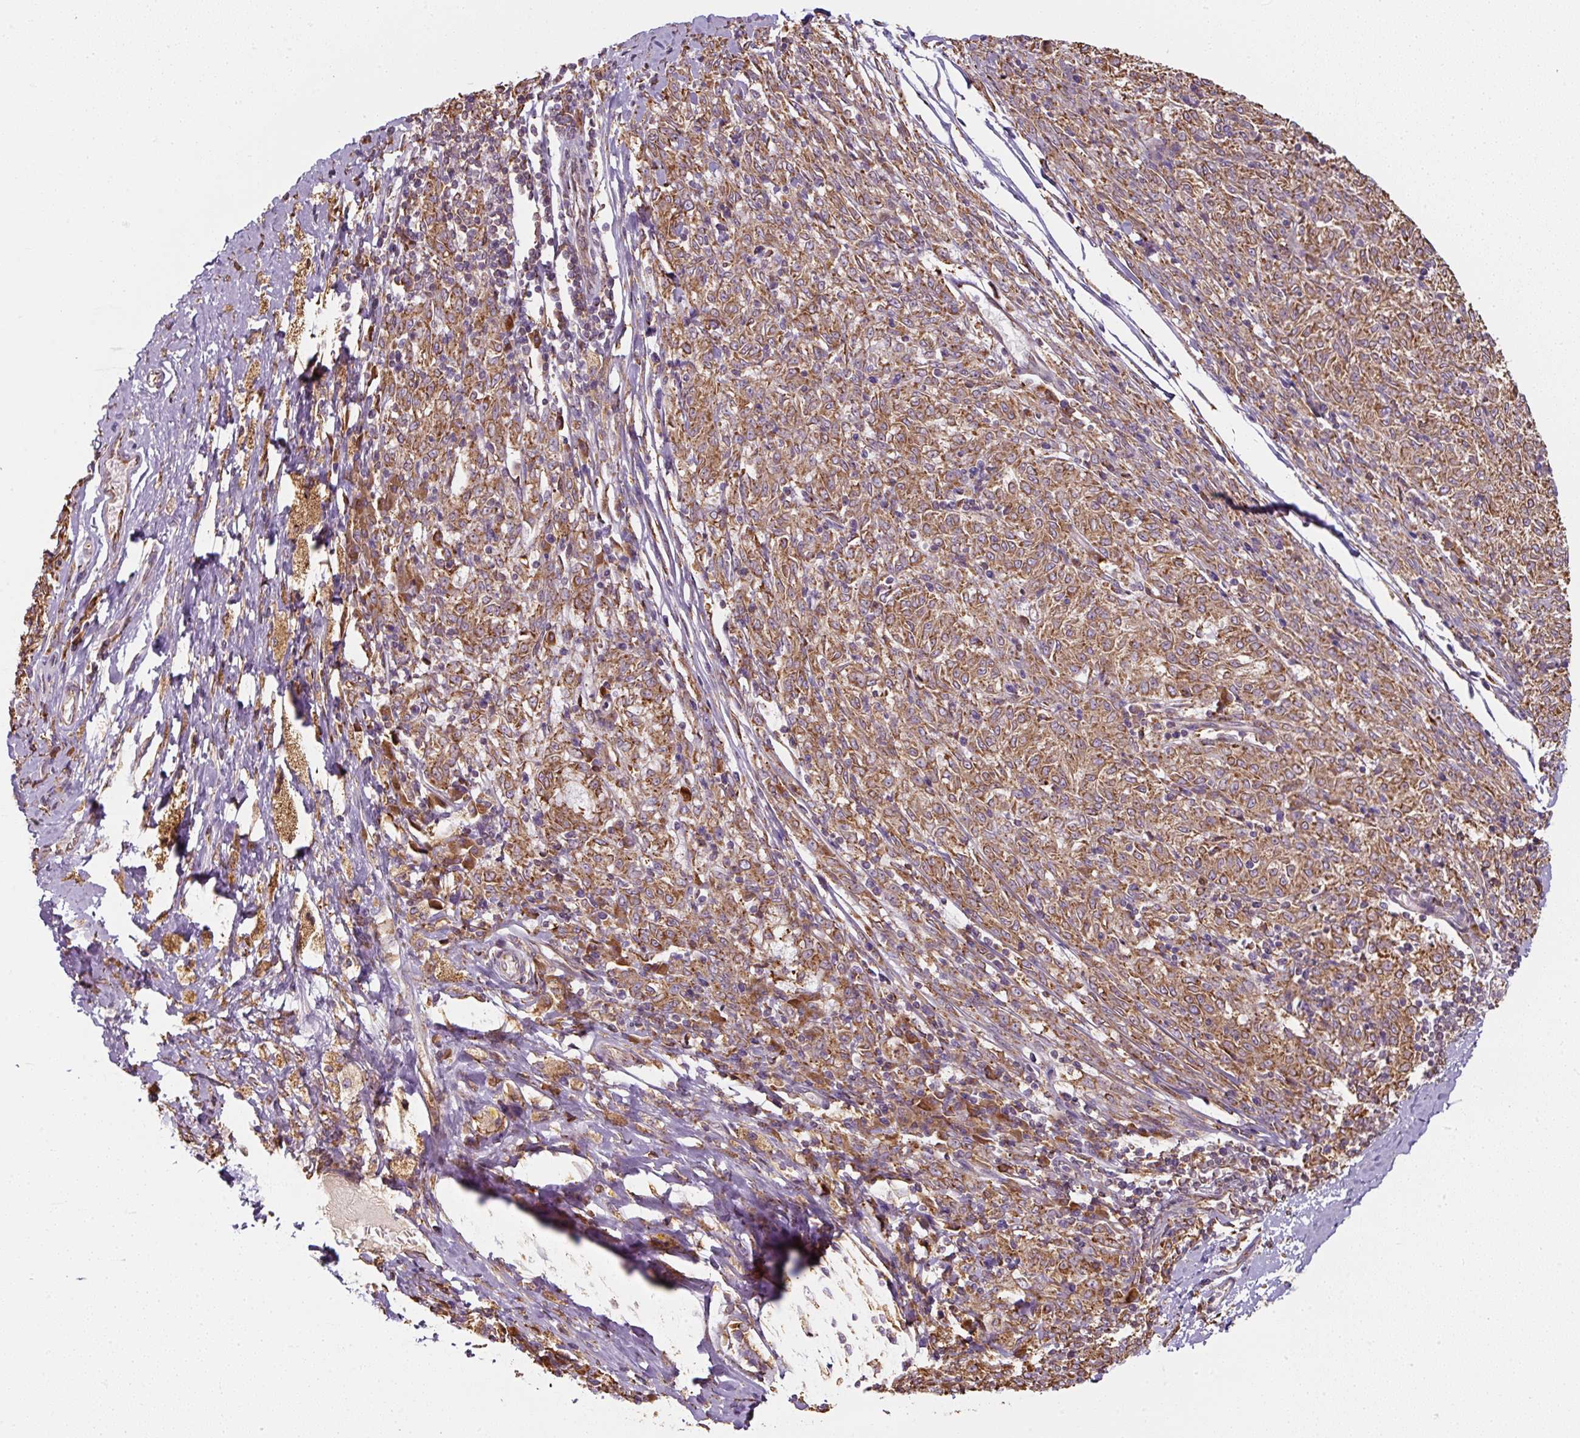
{"staining": {"intensity": "moderate", "quantity": ">75%", "location": "cytoplasmic/membranous"}, "tissue": "melanoma", "cell_type": "Tumor cells", "image_type": "cancer", "snomed": [{"axis": "morphology", "description": "Malignant melanoma, NOS"}, {"axis": "topography", "description": "Skin"}], "caption": "The immunohistochemical stain shows moderate cytoplasmic/membranous positivity in tumor cells of melanoma tissue.", "gene": "PRKCSH", "patient": {"sex": "female", "age": 72}}